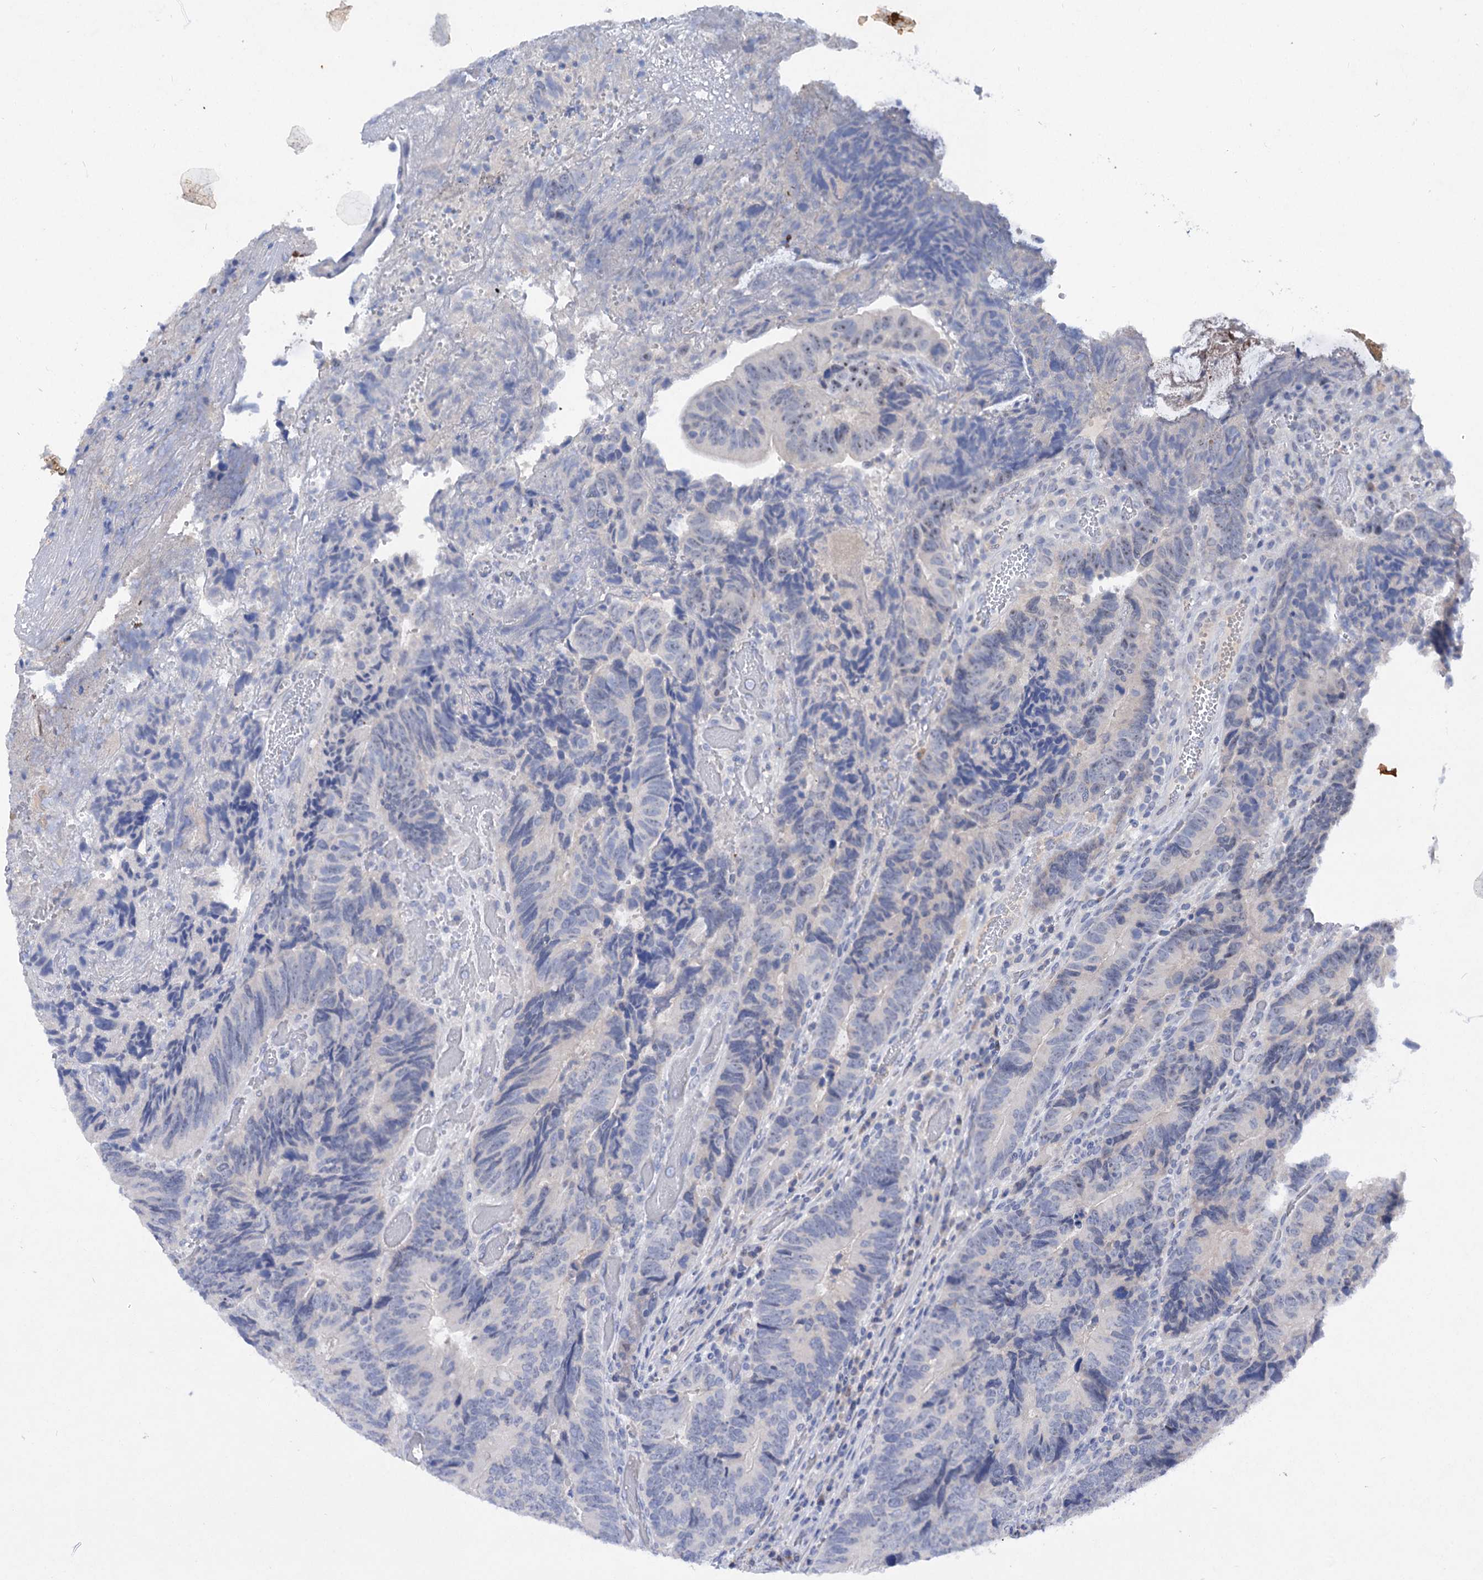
{"staining": {"intensity": "negative", "quantity": "none", "location": "none"}, "tissue": "colorectal cancer", "cell_type": "Tumor cells", "image_type": "cancer", "snomed": [{"axis": "morphology", "description": "Adenocarcinoma, NOS"}, {"axis": "topography", "description": "Colon"}], "caption": "Tumor cells show no significant positivity in colorectal cancer (adenocarcinoma).", "gene": "ATP4A", "patient": {"sex": "female", "age": 67}}